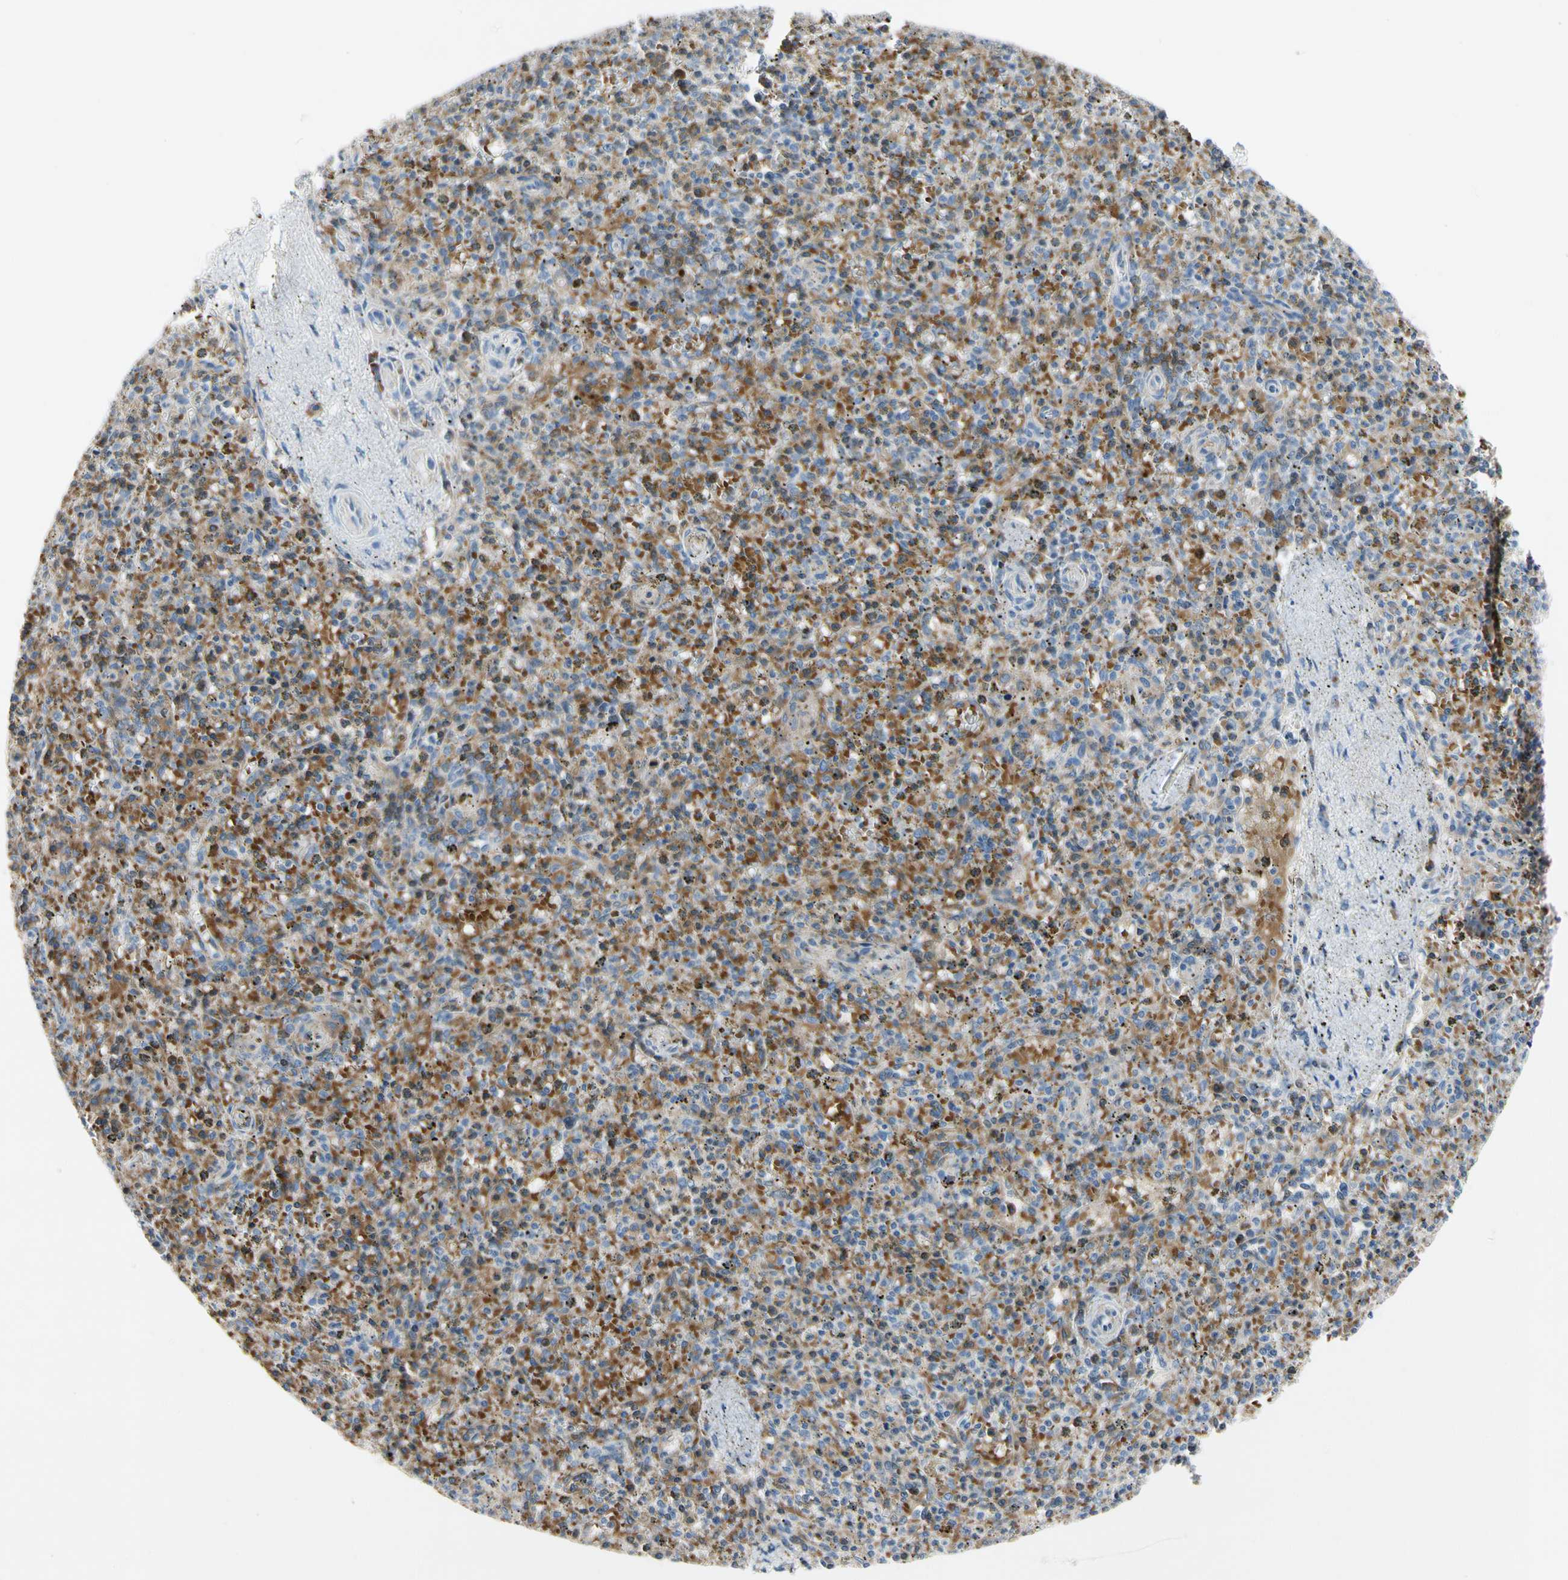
{"staining": {"intensity": "moderate", "quantity": "25%-75%", "location": "cytoplasmic/membranous"}, "tissue": "spleen", "cell_type": "Cells in red pulp", "image_type": "normal", "snomed": [{"axis": "morphology", "description": "Normal tissue, NOS"}, {"axis": "topography", "description": "Spleen"}], "caption": "Immunohistochemical staining of unremarkable spleen shows moderate cytoplasmic/membranous protein staining in about 25%-75% of cells in red pulp. Nuclei are stained in blue.", "gene": "RETSAT", "patient": {"sex": "male", "age": 72}}